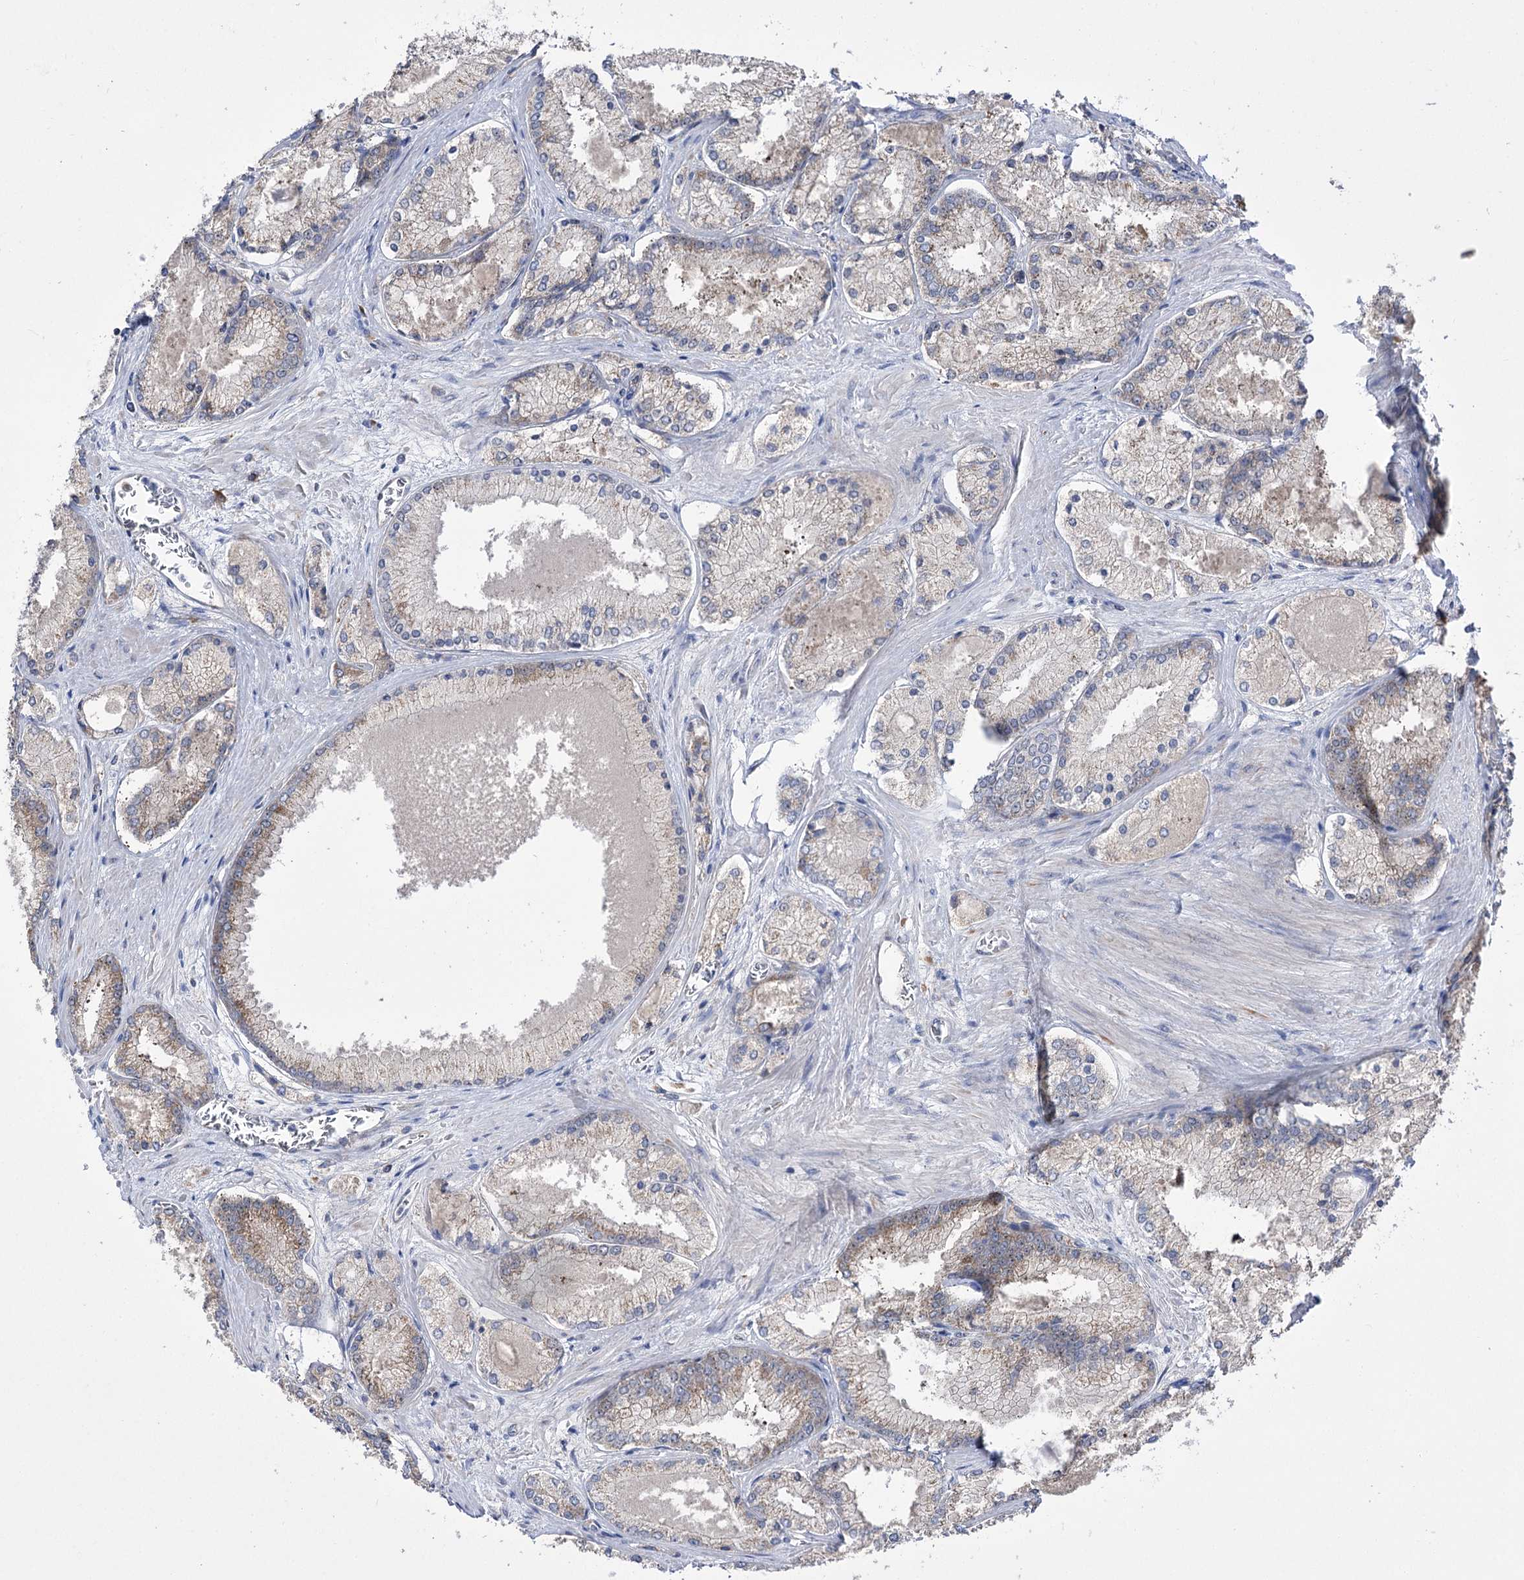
{"staining": {"intensity": "weak", "quantity": "25%-75%", "location": "cytoplasmic/membranous"}, "tissue": "prostate cancer", "cell_type": "Tumor cells", "image_type": "cancer", "snomed": [{"axis": "morphology", "description": "Adenocarcinoma, Low grade"}, {"axis": "topography", "description": "Prostate"}], "caption": "Protein staining shows weak cytoplasmic/membranous positivity in about 25%-75% of tumor cells in prostate cancer. Immunohistochemistry stains the protein of interest in brown and the nuclei are stained blue.", "gene": "ZNF622", "patient": {"sex": "male", "age": 74}}